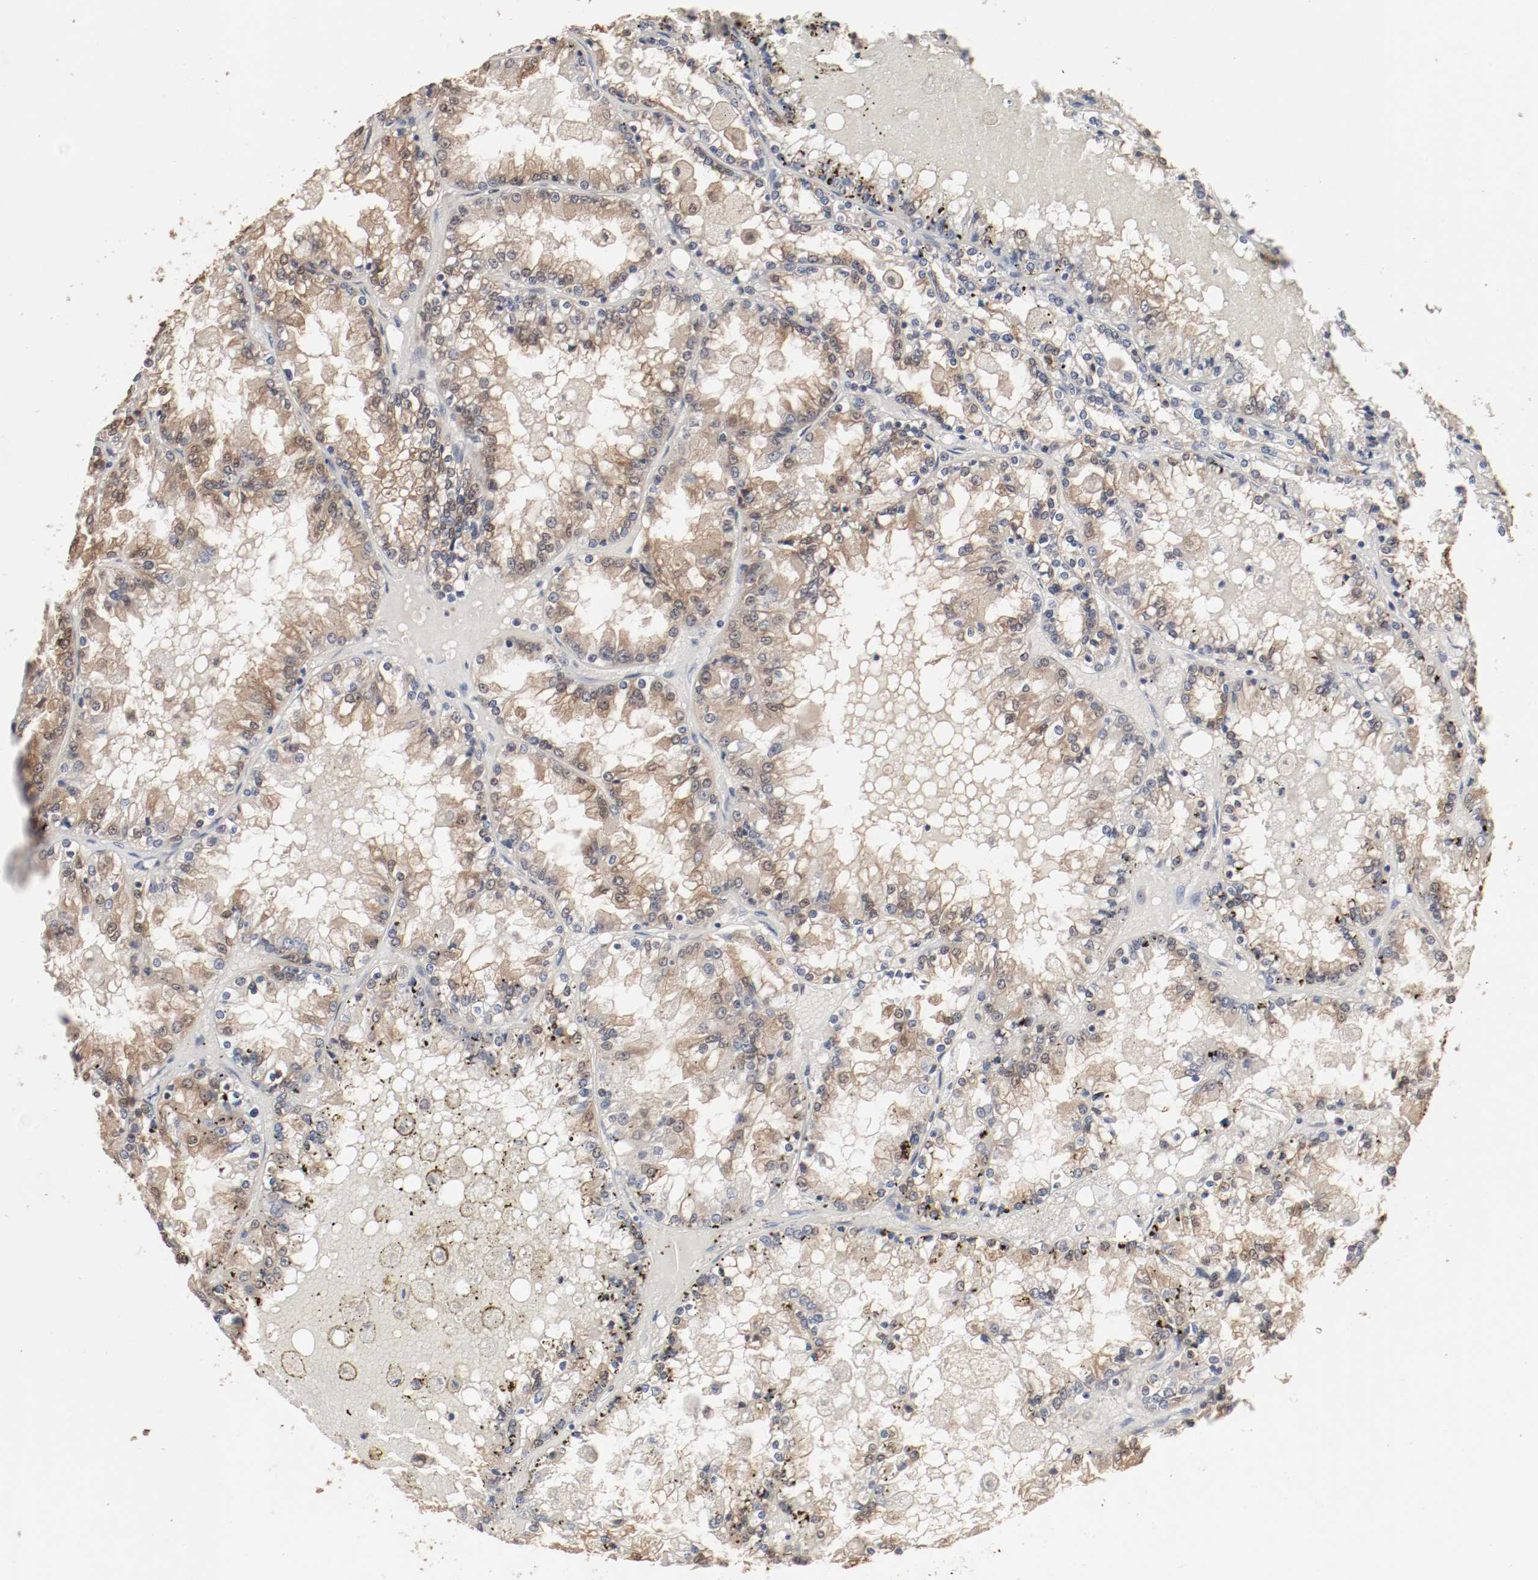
{"staining": {"intensity": "weak", "quantity": ">75%", "location": "cytoplasmic/membranous,nuclear"}, "tissue": "renal cancer", "cell_type": "Tumor cells", "image_type": "cancer", "snomed": [{"axis": "morphology", "description": "Adenocarcinoma, NOS"}, {"axis": "topography", "description": "Kidney"}], "caption": "Human adenocarcinoma (renal) stained for a protein (brown) demonstrates weak cytoplasmic/membranous and nuclear positive positivity in approximately >75% of tumor cells.", "gene": "WASL", "patient": {"sex": "female", "age": 56}}